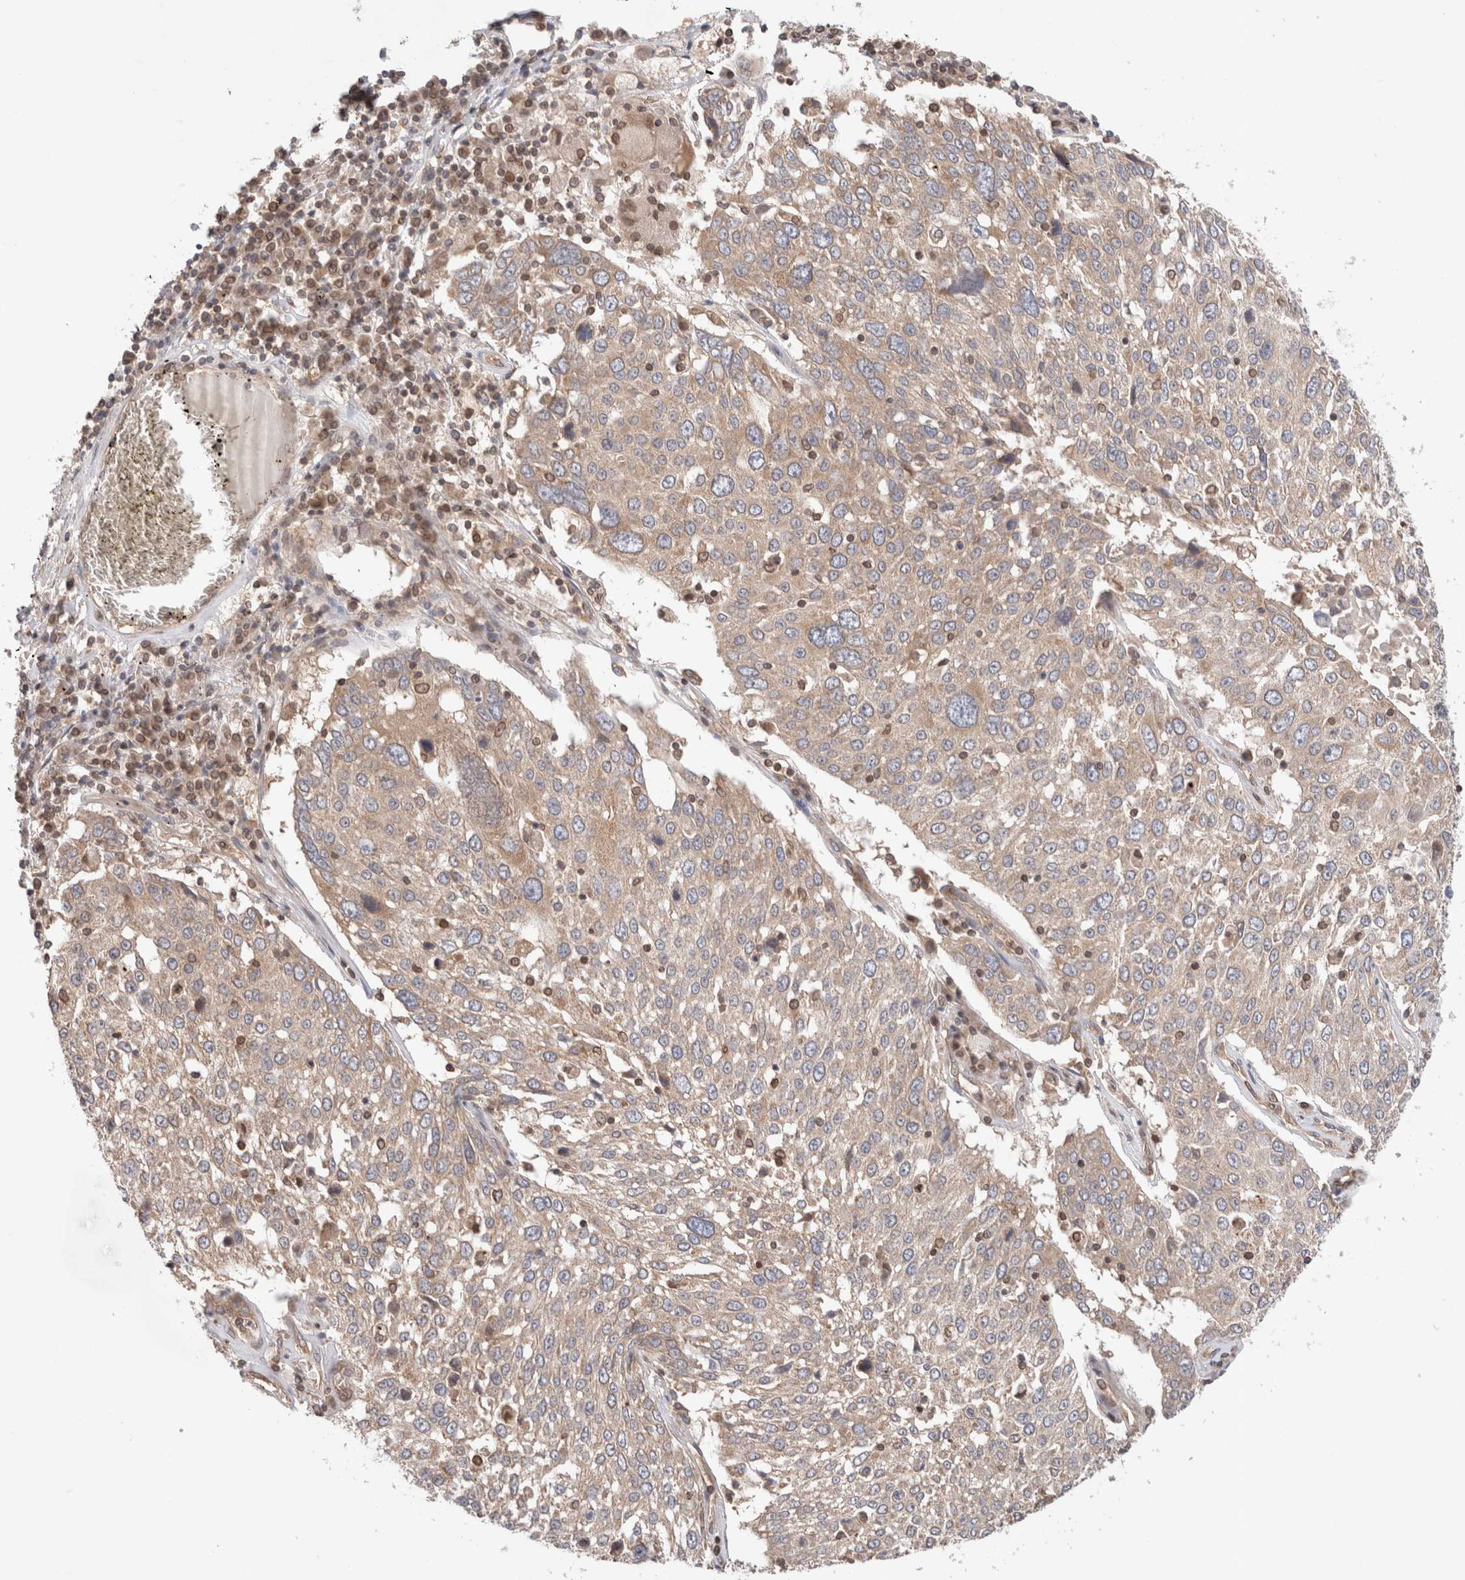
{"staining": {"intensity": "weak", "quantity": ">75%", "location": "cytoplasmic/membranous"}, "tissue": "lung cancer", "cell_type": "Tumor cells", "image_type": "cancer", "snomed": [{"axis": "morphology", "description": "Squamous cell carcinoma, NOS"}, {"axis": "topography", "description": "Lung"}], "caption": "Protein staining displays weak cytoplasmic/membranous staining in about >75% of tumor cells in lung cancer (squamous cell carcinoma). Nuclei are stained in blue.", "gene": "SIKE1", "patient": {"sex": "male", "age": 65}}